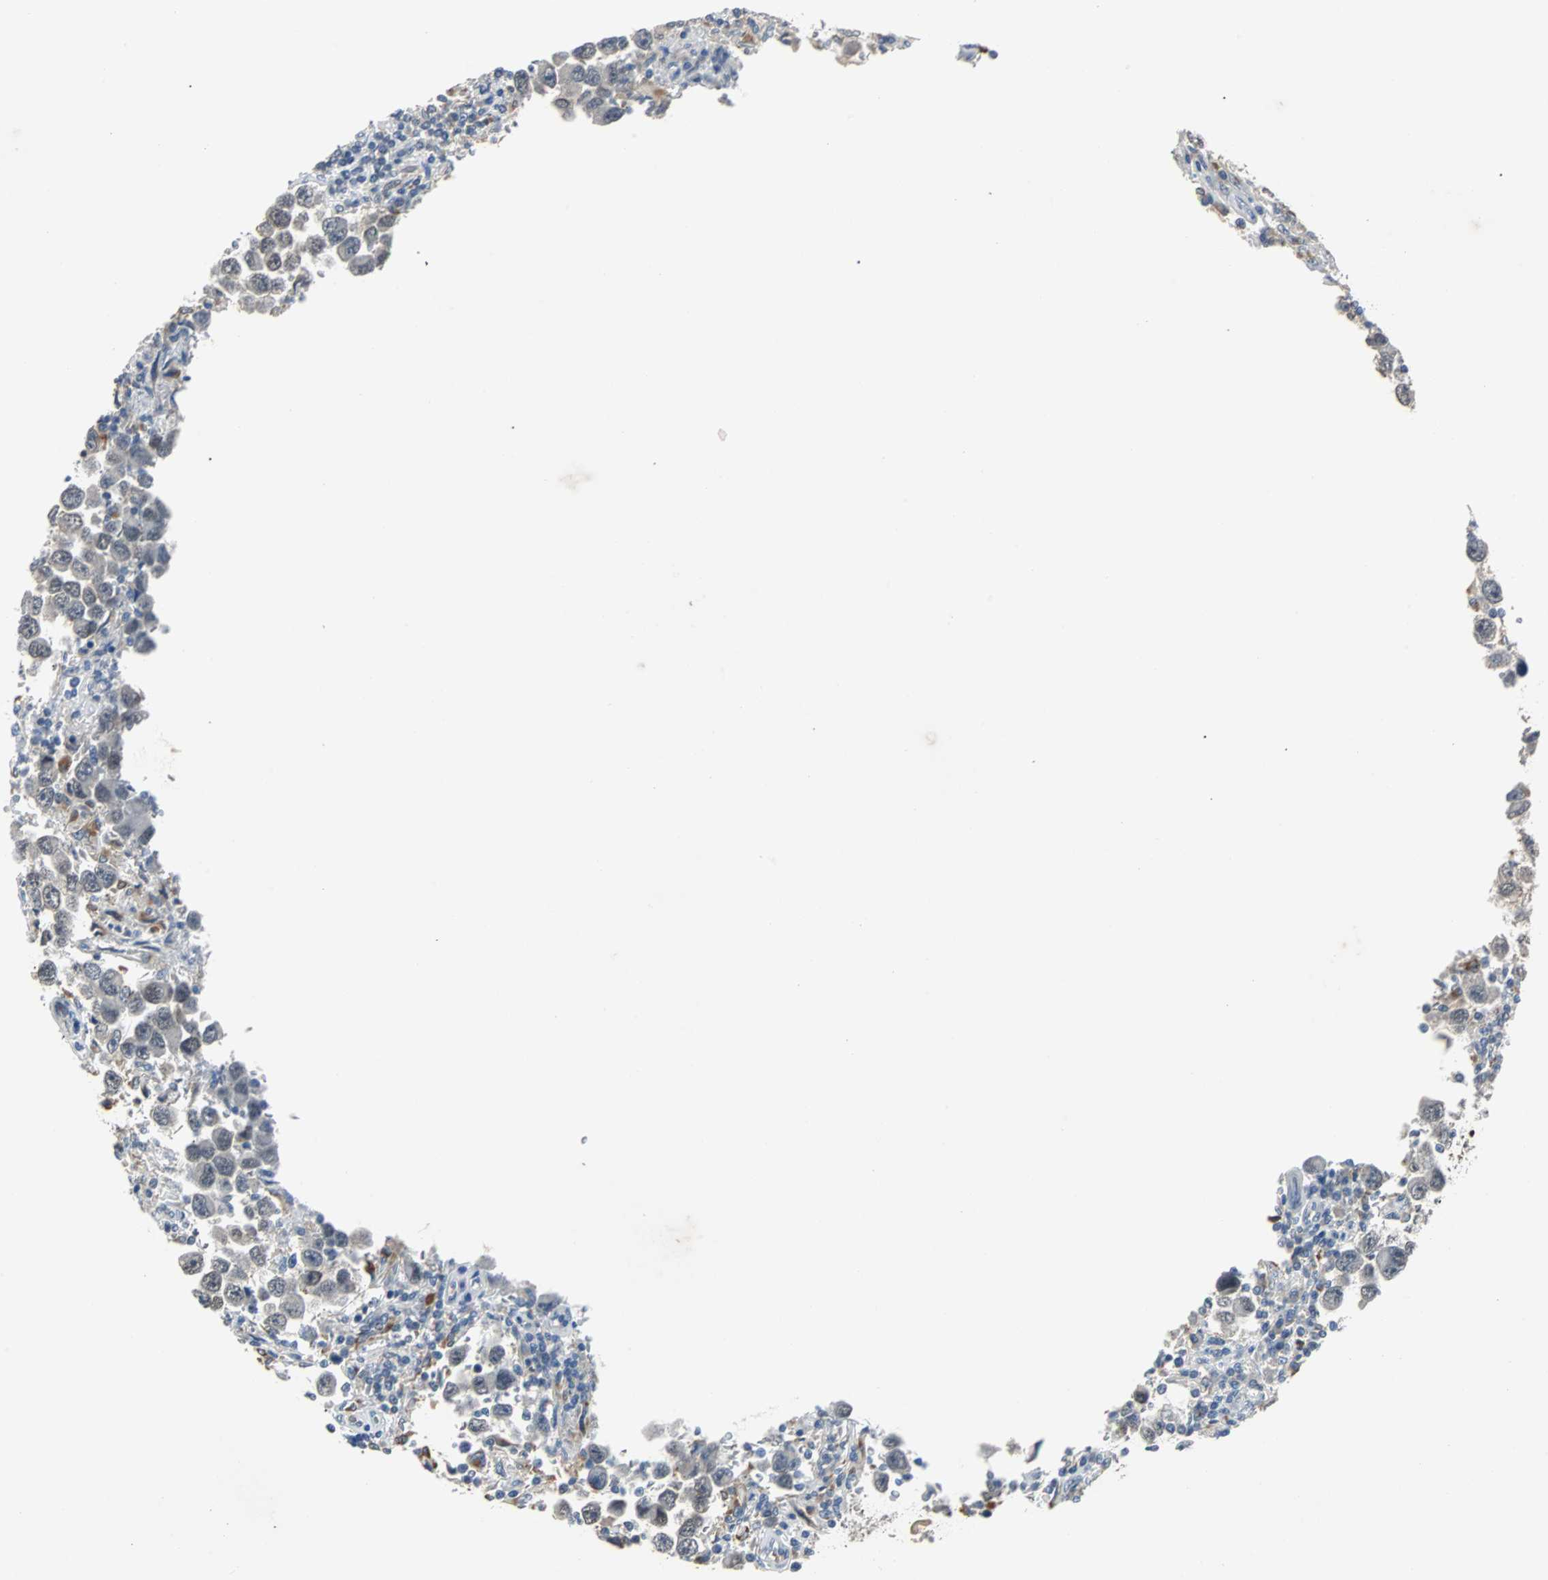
{"staining": {"intensity": "negative", "quantity": "none", "location": "none"}, "tissue": "testis cancer", "cell_type": "Tumor cells", "image_type": "cancer", "snomed": [{"axis": "morphology", "description": "Carcinoma, Embryonal, NOS"}, {"axis": "topography", "description": "Testis"}], "caption": "An immunohistochemistry histopathology image of testis cancer is shown. There is no staining in tumor cells of testis cancer. (Immunohistochemistry (ihc), brightfield microscopy, high magnification).", "gene": "HLX", "patient": {"sex": "male", "age": 21}}